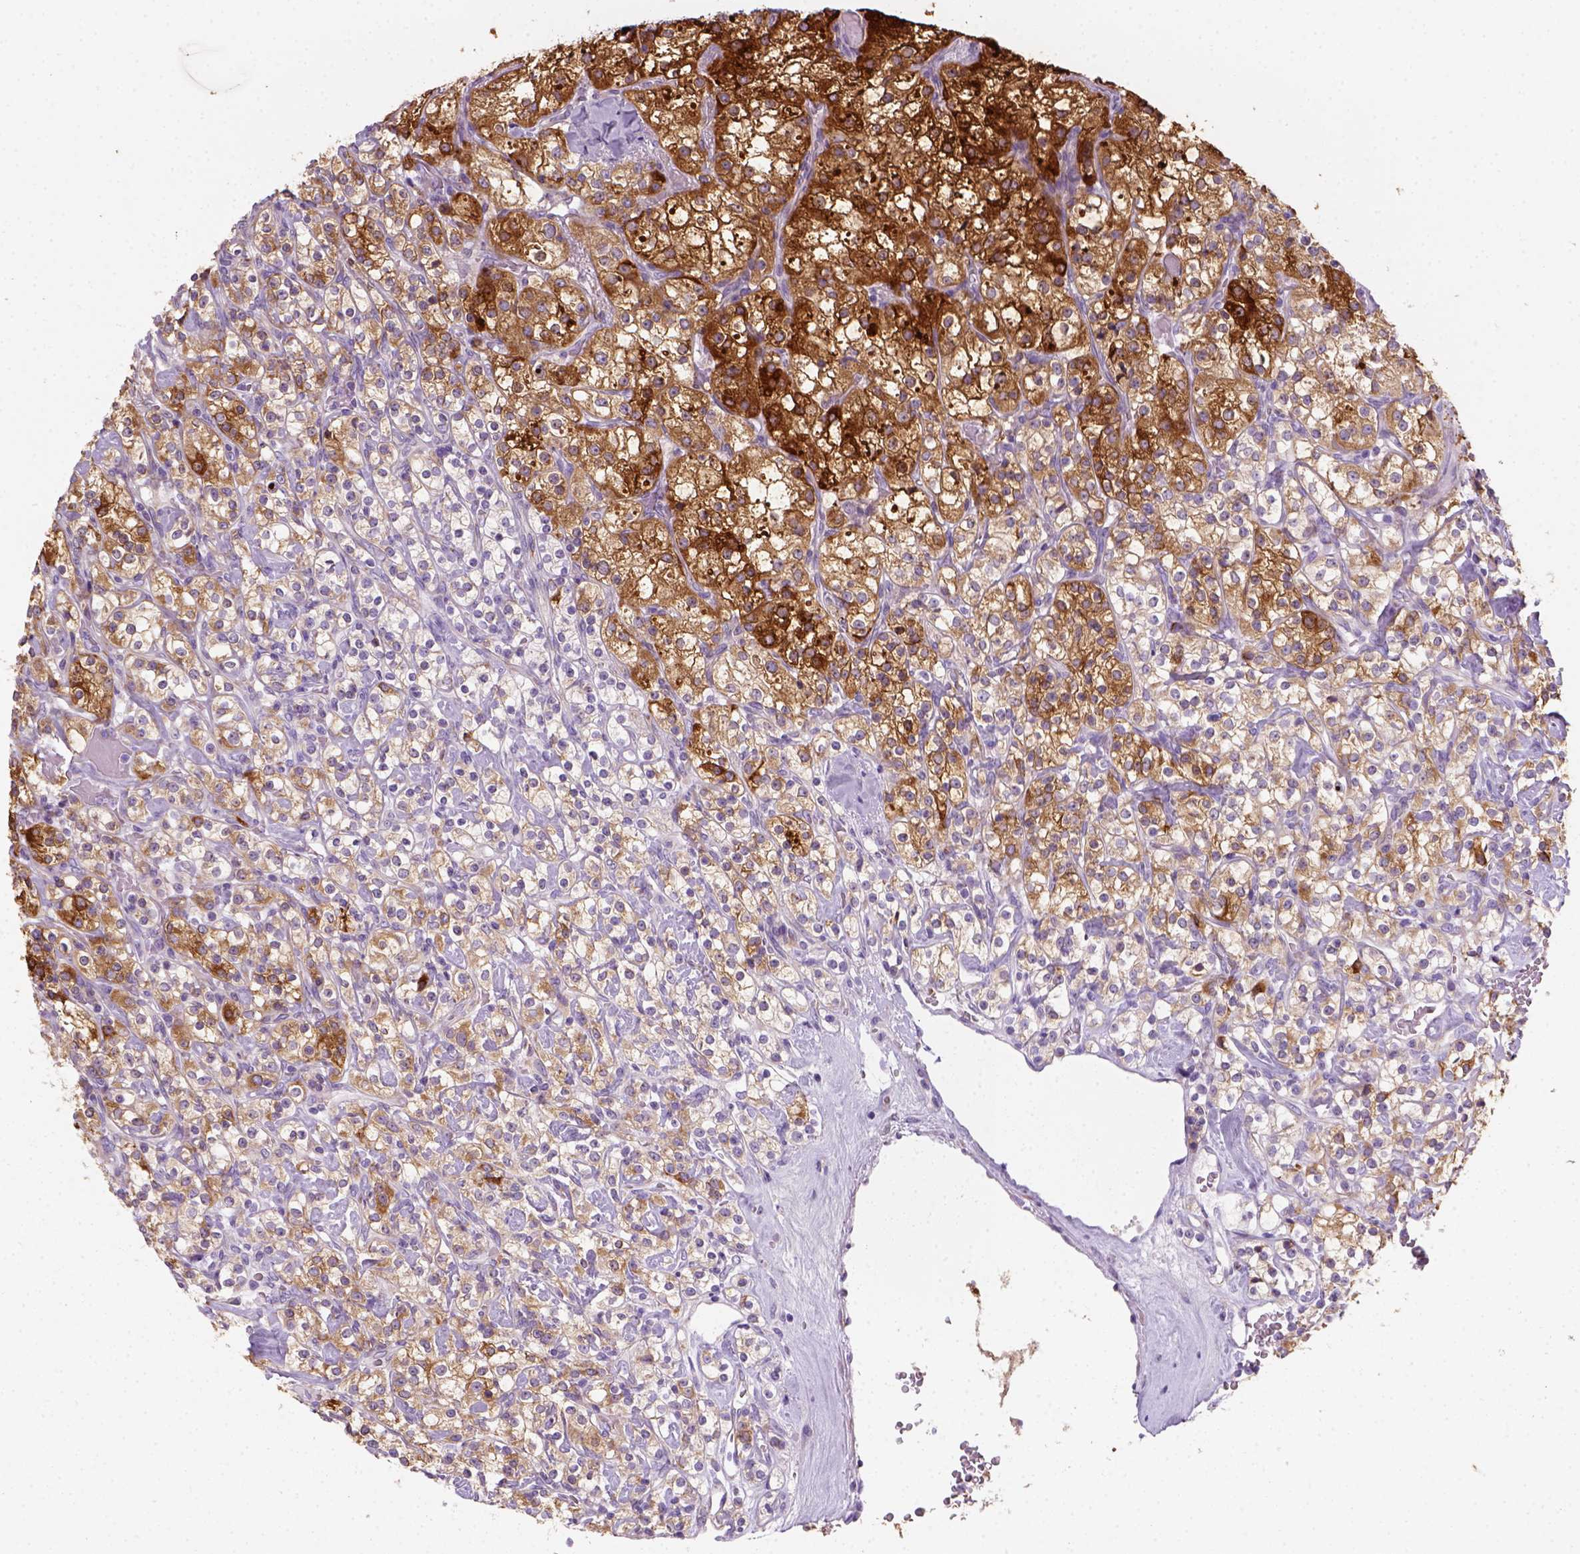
{"staining": {"intensity": "strong", "quantity": ">75%", "location": "cytoplasmic/membranous"}, "tissue": "renal cancer", "cell_type": "Tumor cells", "image_type": "cancer", "snomed": [{"axis": "morphology", "description": "Adenocarcinoma, NOS"}, {"axis": "topography", "description": "Kidney"}], "caption": "Adenocarcinoma (renal) stained with a brown dye shows strong cytoplasmic/membranous positive staining in approximately >75% of tumor cells.", "gene": "CES2", "patient": {"sex": "male", "age": 77}}